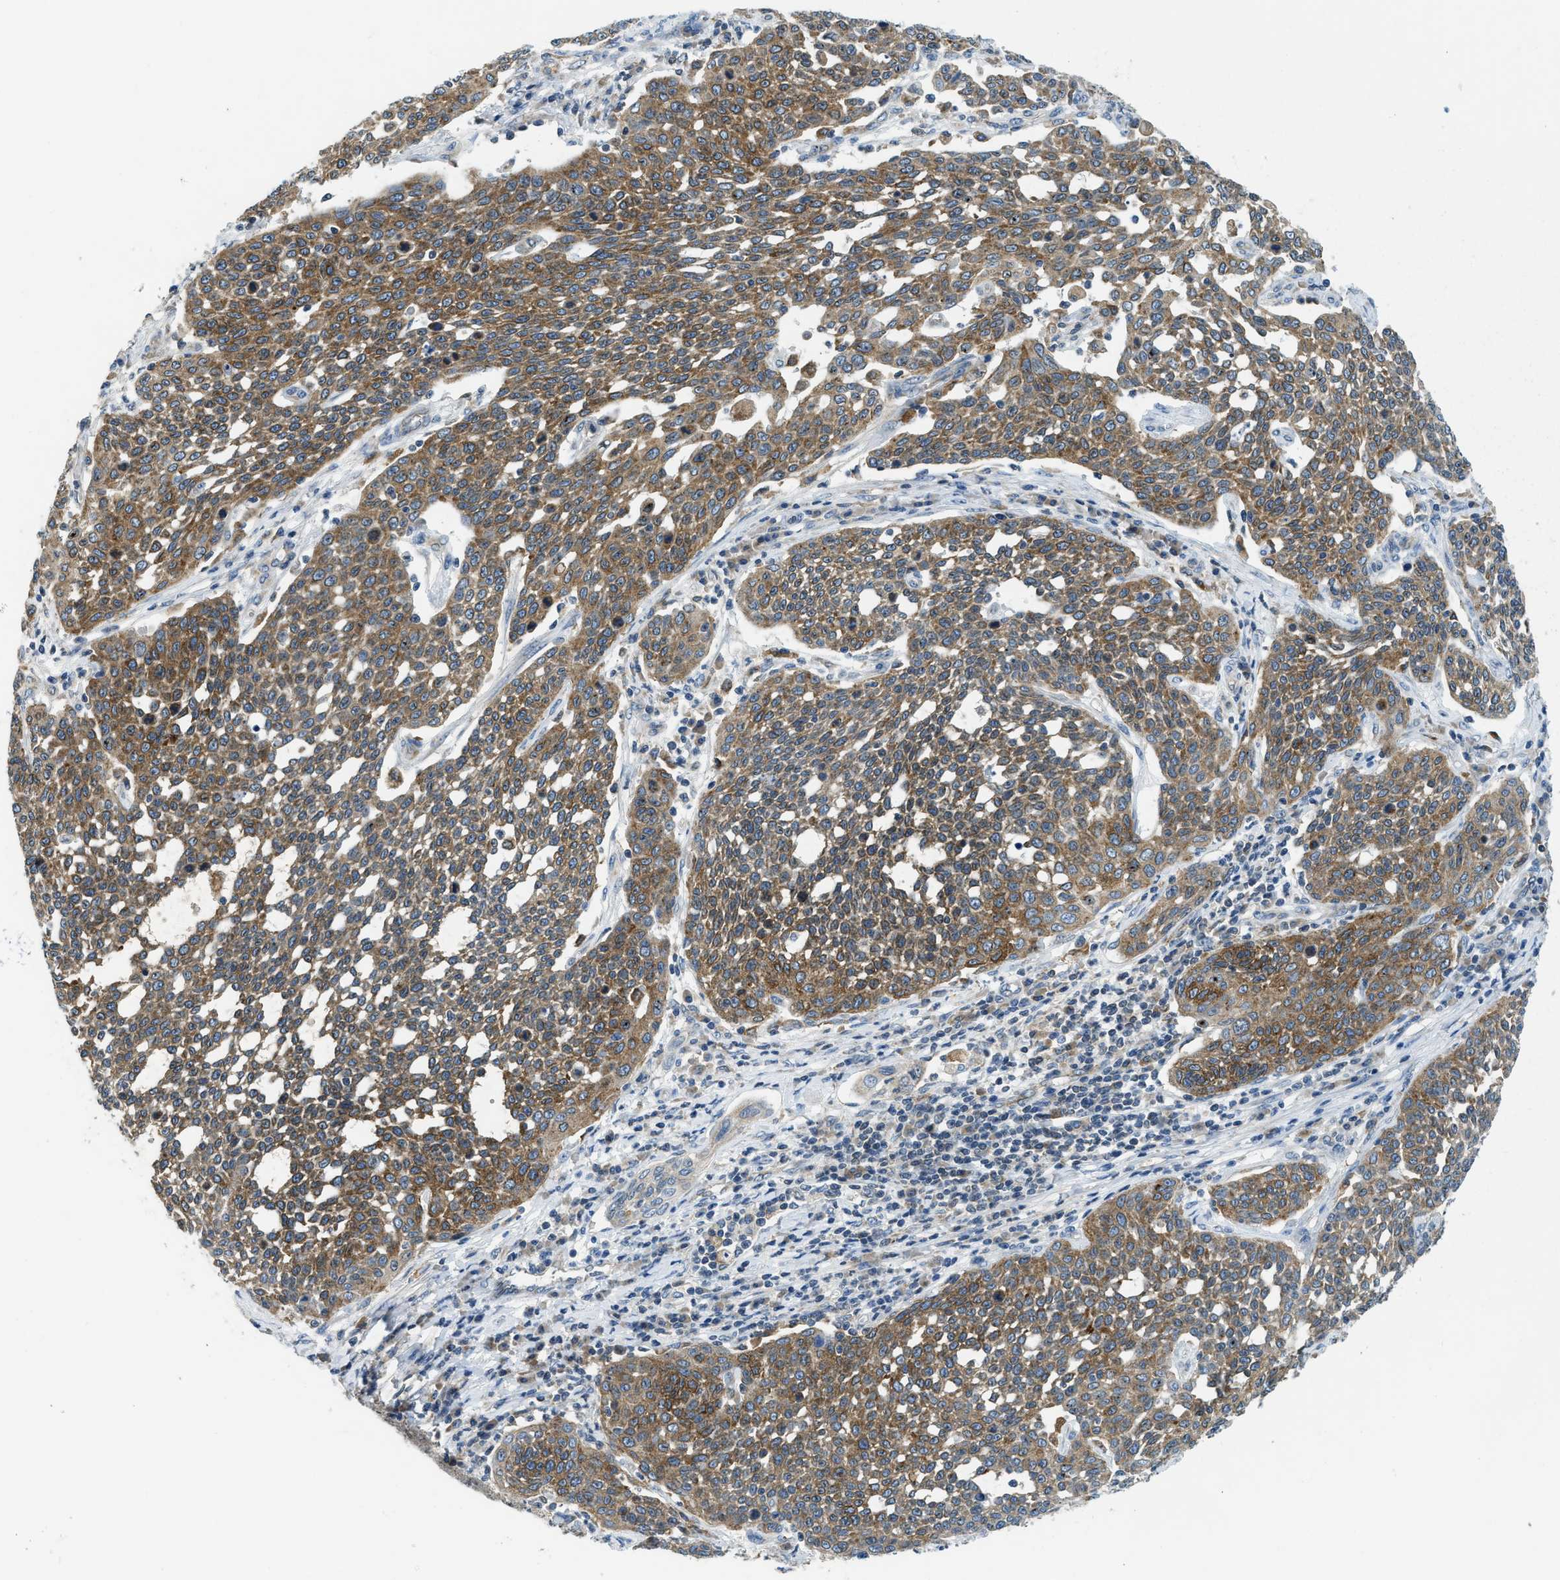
{"staining": {"intensity": "moderate", "quantity": ">75%", "location": "cytoplasmic/membranous"}, "tissue": "cervical cancer", "cell_type": "Tumor cells", "image_type": "cancer", "snomed": [{"axis": "morphology", "description": "Squamous cell carcinoma, NOS"}, {"axis": "topography", "description": "Cervix"}], "caption": "Squamous cell carcinoma (cervical) was stained to show a protein in brown. There is medium levels of moderate cytoplasmic/membranous staining in approximately >75% of tumor cells. (DAB IHC, brown staining for protein, blue staining for nuclei).", "gene": "BCAP31", "patient": {"sex": "female", "age": 34}}